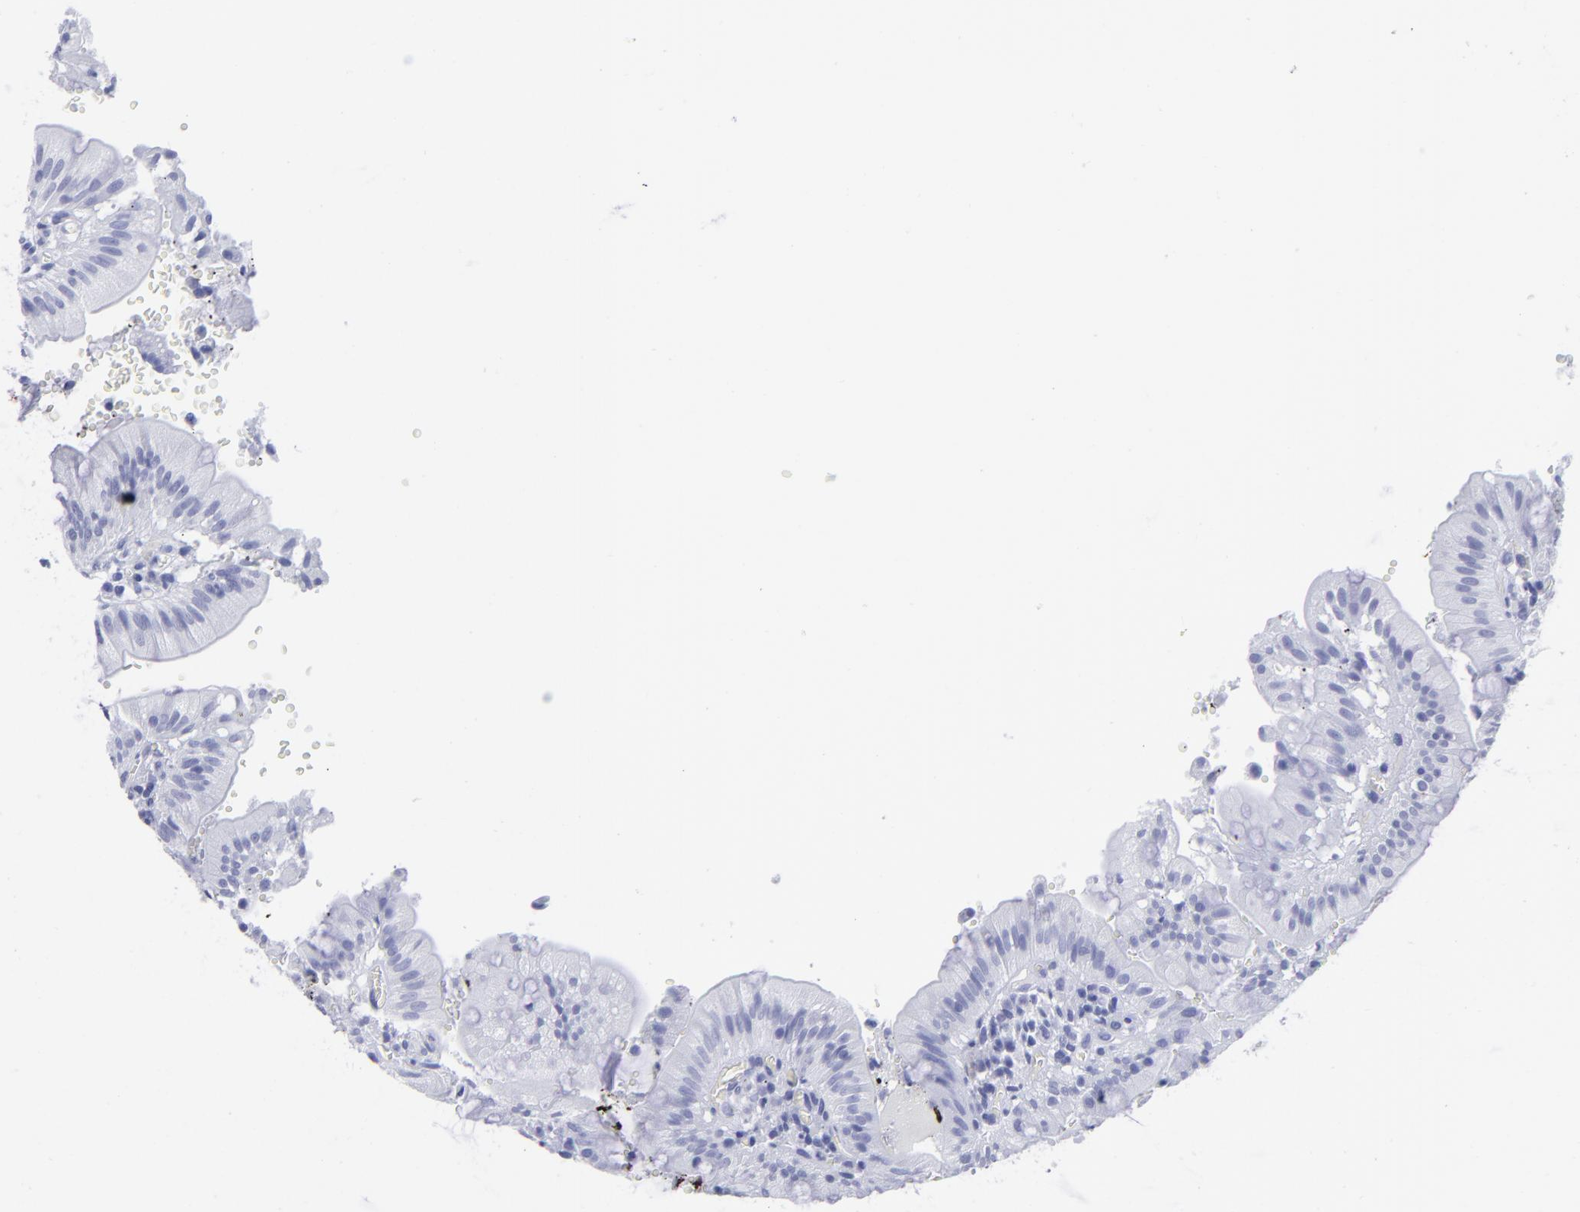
{"staining": {"intensity": "negative", "quantity": "none", "location": "none"}, "tissue": "small intestine", "cell_type": "Glandular cells", "image_type": "normal", "snomed": [{"axis": "morphology", "description": "Normal tissue, NOS"}, {"axis": "topography", "description": "Small intestine"}], "caption": "A micrograph of small intestine stained for a protein displays no brown staining in glandular cells. (Brightfield microscopy of DAB immunohistochemistry at high magnification).", "gene": "PIP", "patient": {"sex": "male", "age": 71}}